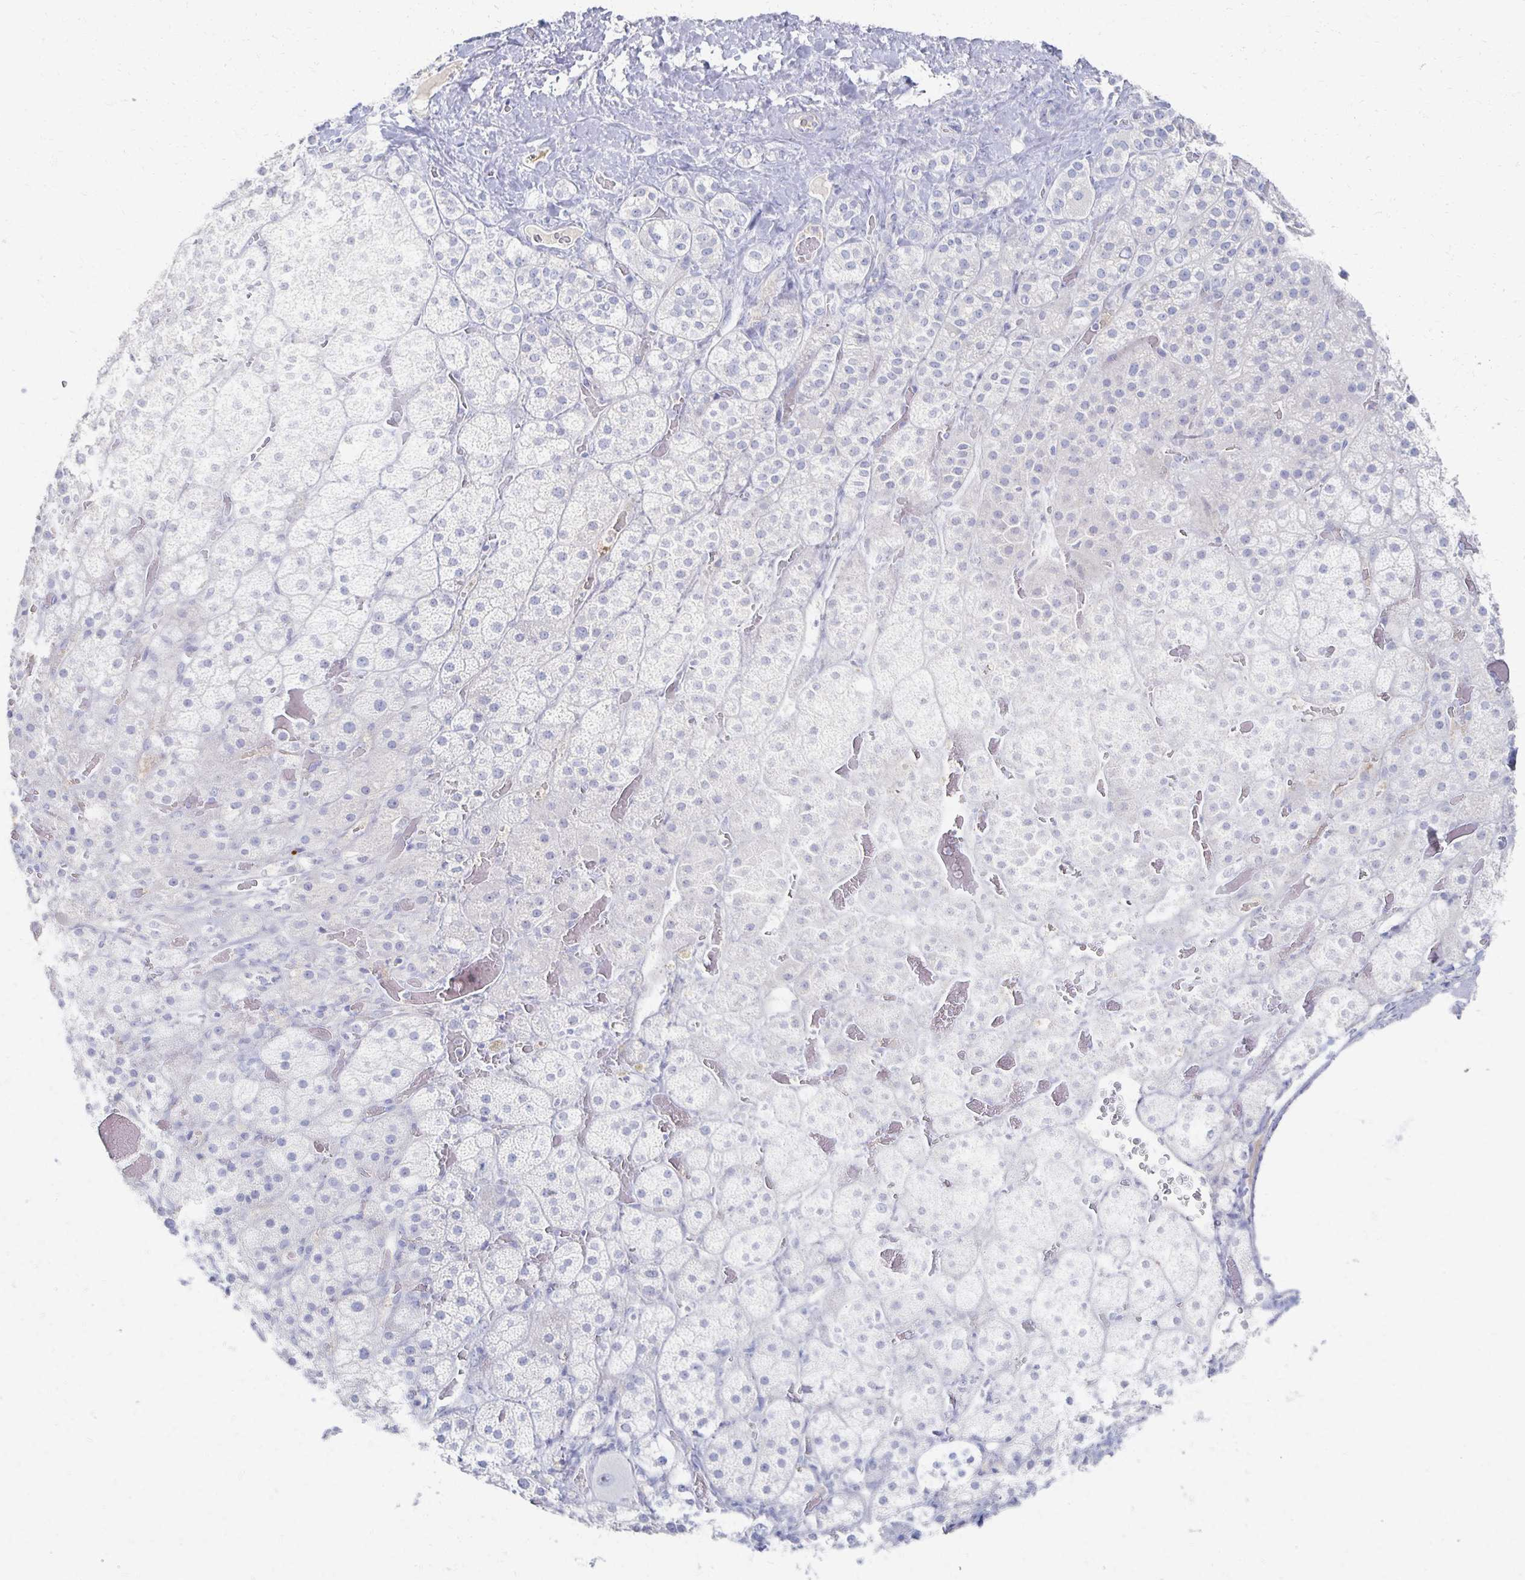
{"staining": {"intensity": "negative", "quantity": "none", "location": "none"}, "tissue": "adrenal gland", "cell_type": "Glandular cells", "image_type": "normal", "snomed": [{"axis": "morphology", "description": "Normal tissue, NOS"}, {"axis": "topography", "description": "Adrenal gland"}], "caption": "Immunohistochemical staining of benign adrenal gland displays no significant staining in glandular cells.", "gene": "PRR20A", "patient": {"sex": "male", "age": 57}}